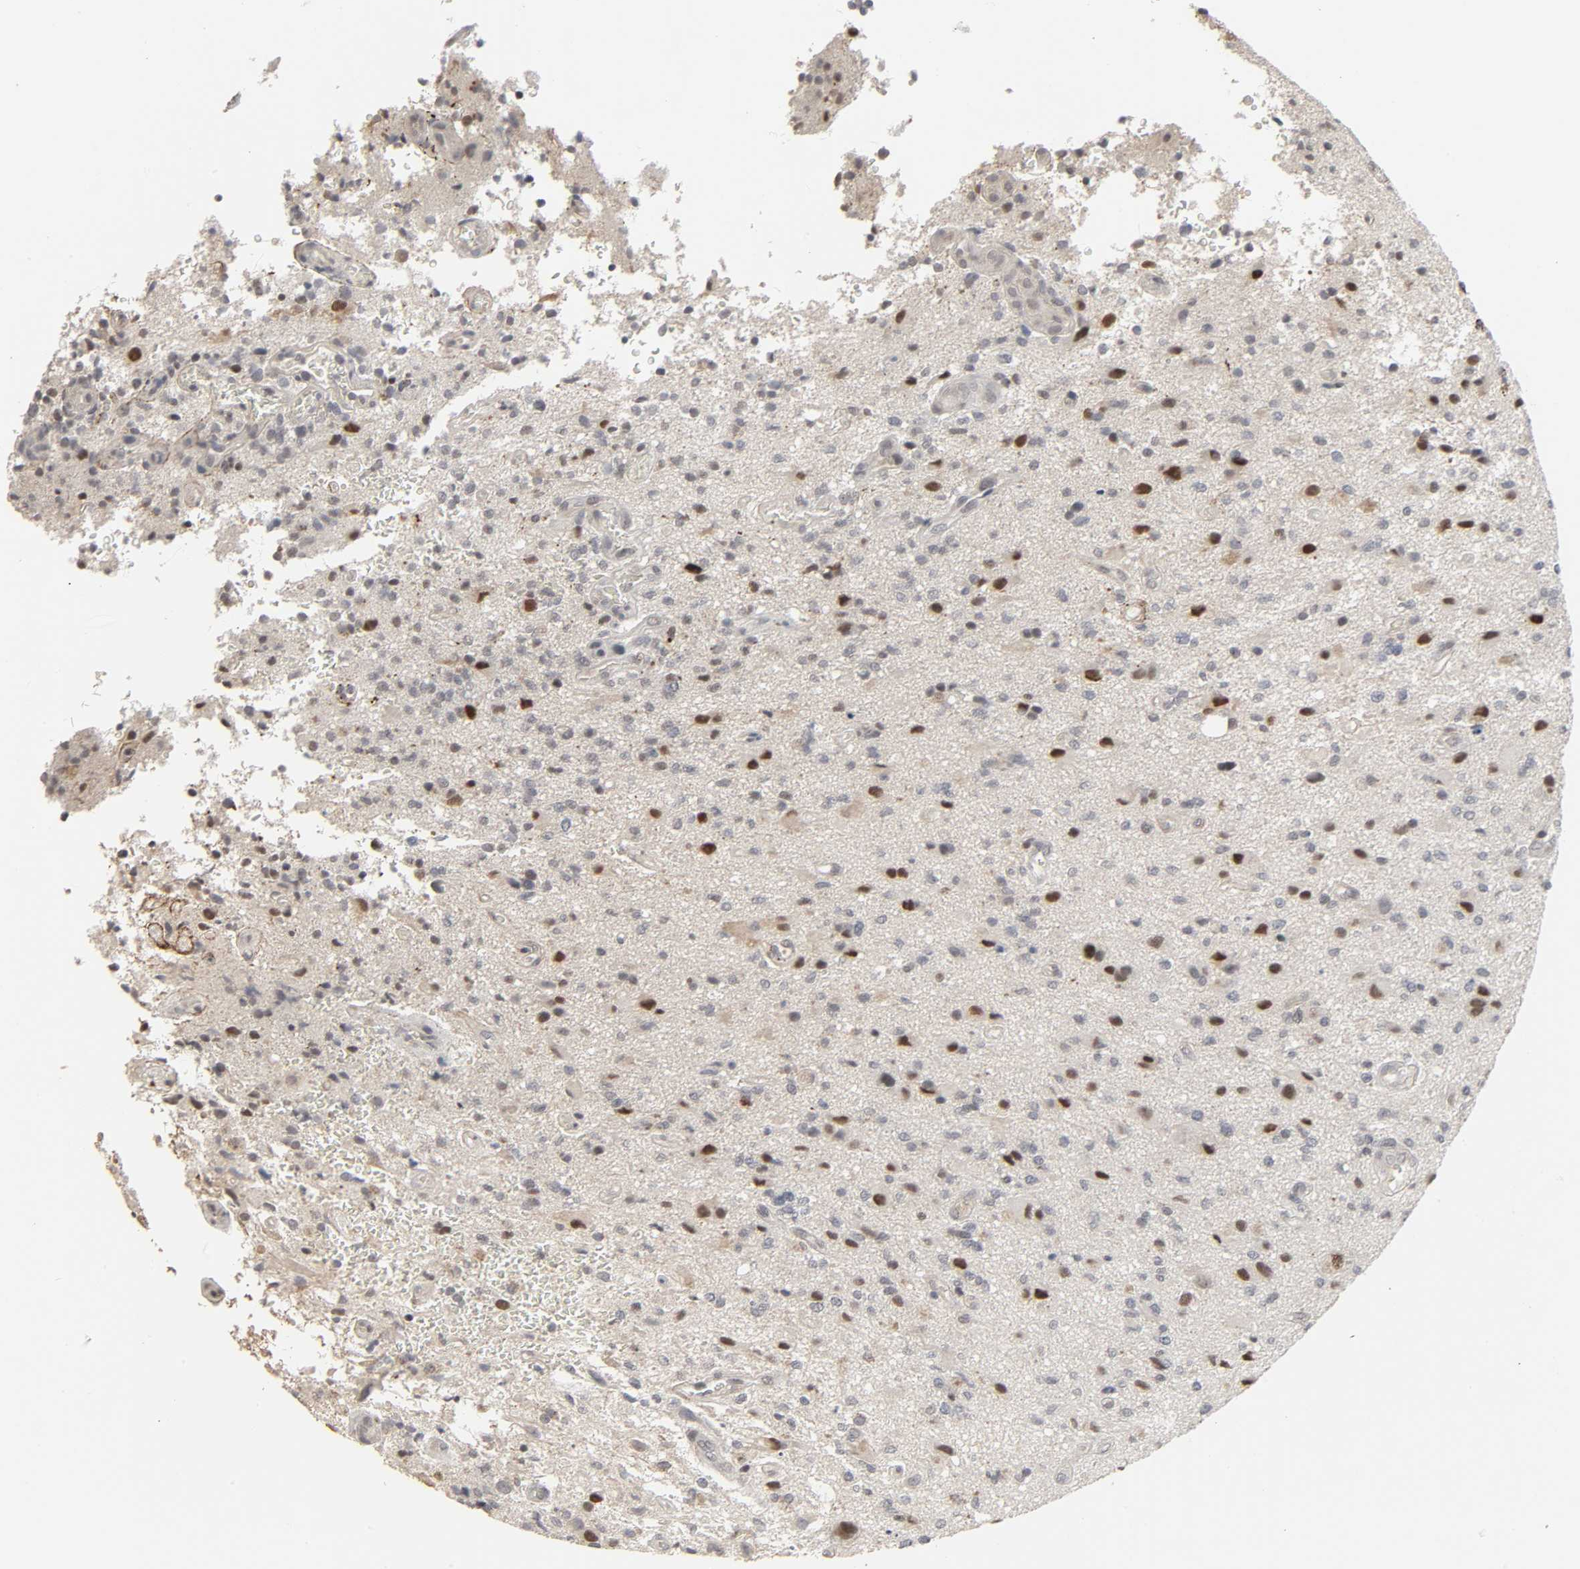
{"staining": {"intensity": "strong", "quantity": "<25%", "location": "nuclear"}, "tissue": "glioma", "cell_type": "Tumor cells", "image_type": "cancer", "snomed": [{"axis": "morphology", "description": "Normal tissue, NOS"}, {"axis": "morphology", "description": "Glioma, malignant, High grade"}, {"axis": "topography", "description": "Cerebral cortex"}], "caption": "A histopathology image showing strong nuclear staining in about <25% of tumor cells in glioma, as visualized by brown immunohistochemical staining.", "gene": "ZNF222", "patient": {"sex": "male", "age": 75}}